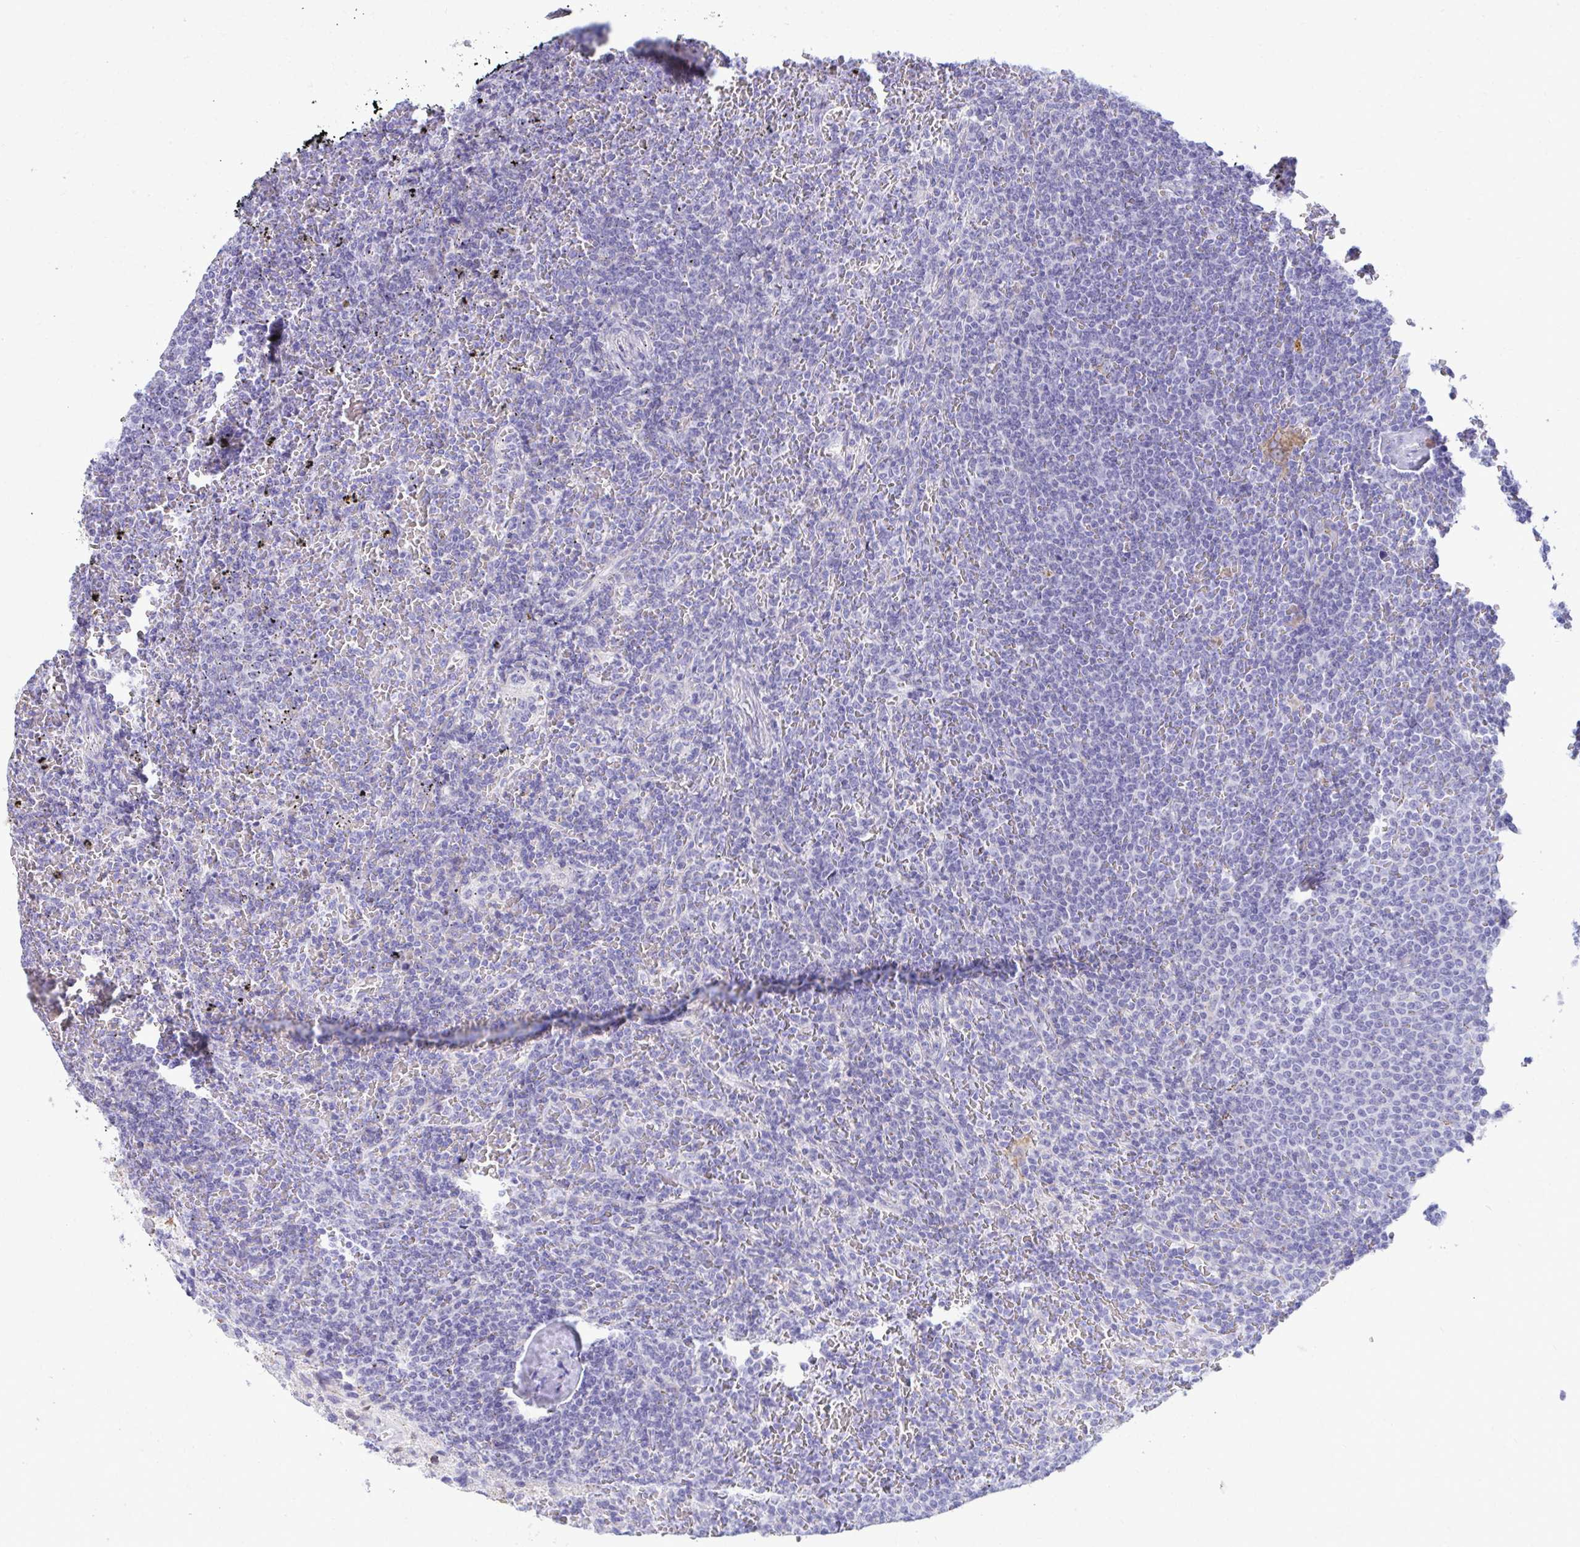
{"staining": {"intensity": "negative", "quantity": "none", "location": "none"}, "tissue": "lymphoma", "cell_type": "Tumor cells", "image_type": "cancer", "snomed": [{"axis": "morphology", "description": "Malignant lymphoma, non-Hodgkin's type, Low grade"}, {"axis": "topography", "description": "Spleen"}], "caption": "Malignant lymphoma, non-Hodgkin's type (low-grade) stained for a protein using IHC reveals no positivity tumor cells.", "gene": "AIG1", "patient": {"sex": "female", "age": 77}}